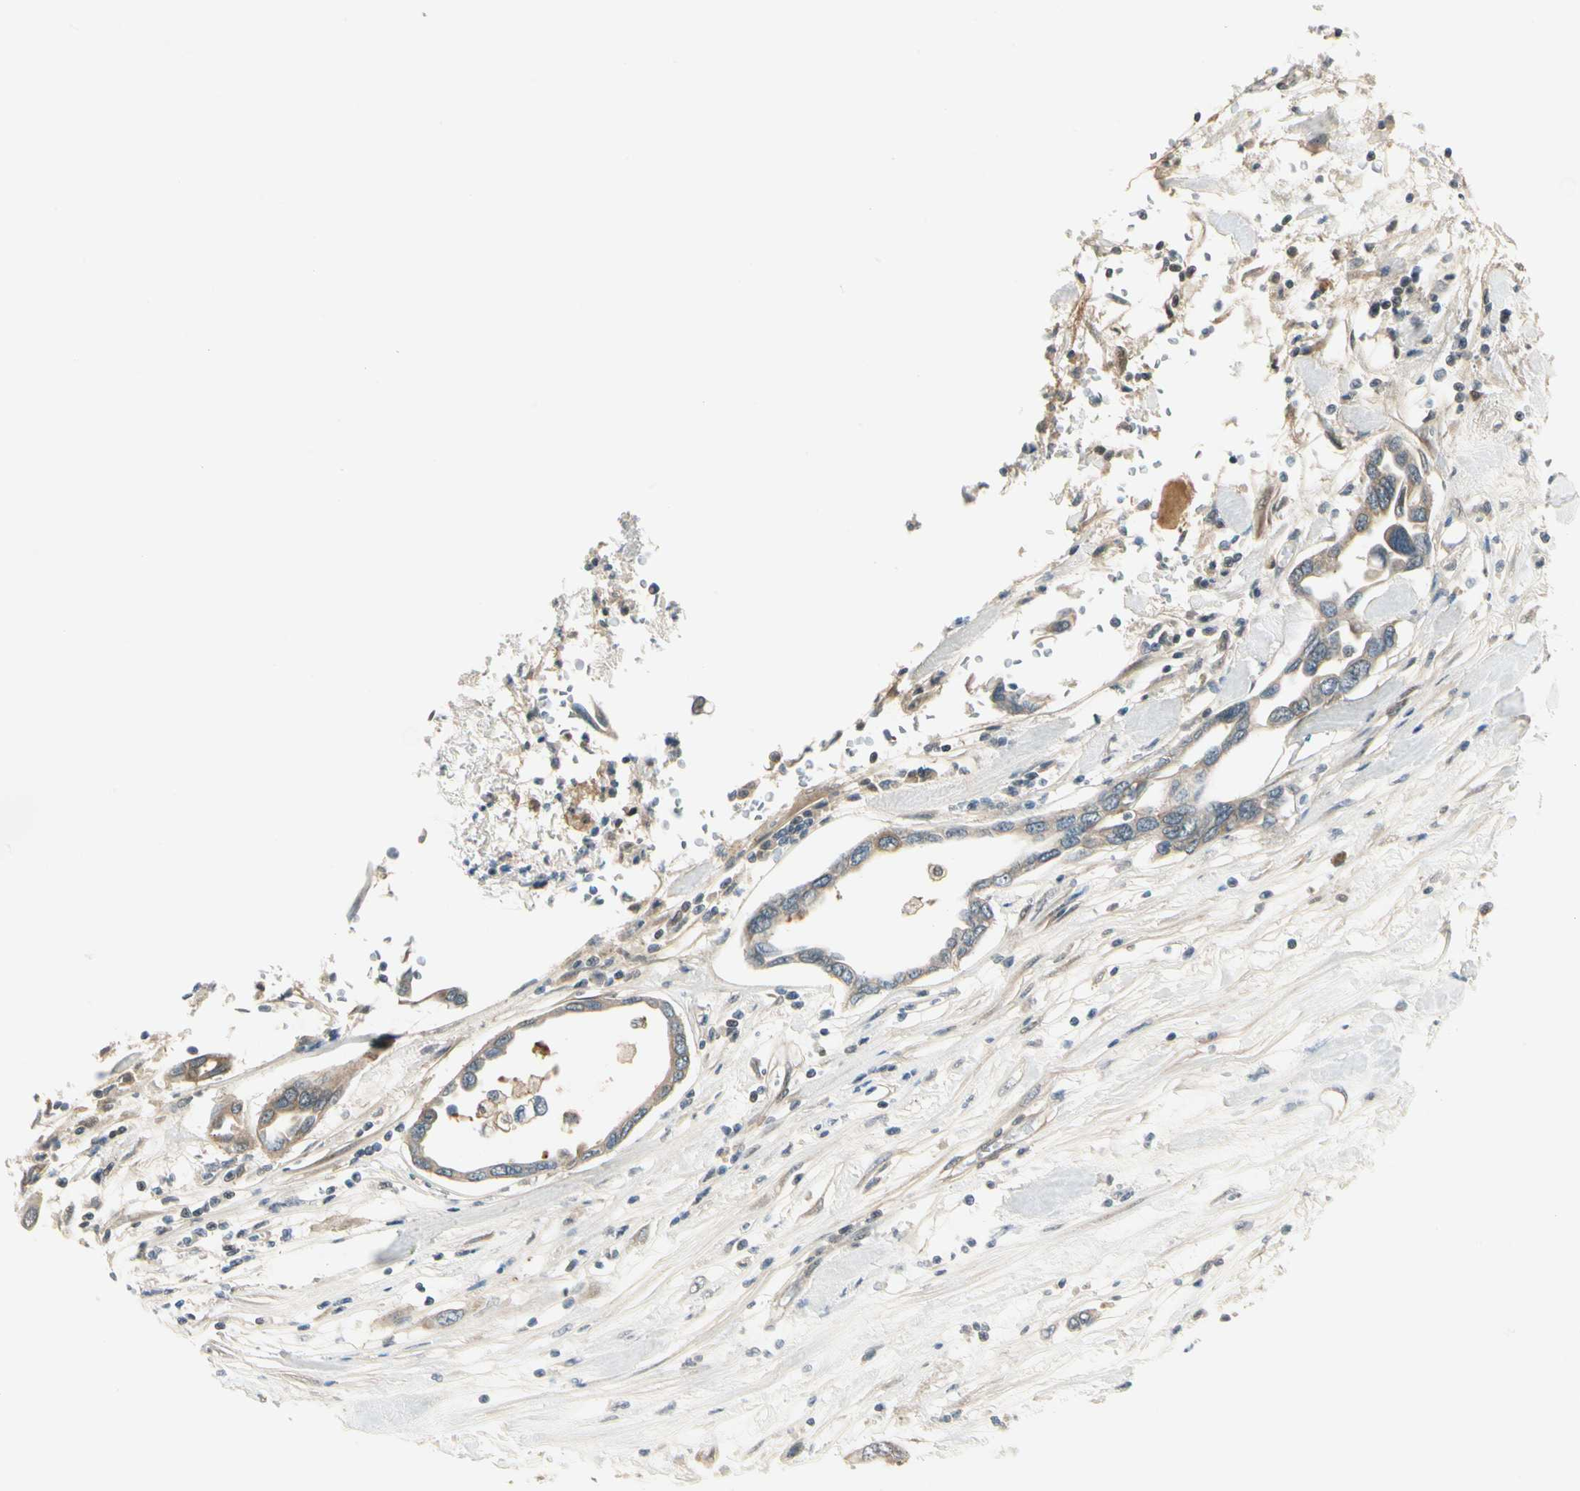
{"staining": {"intensity": "weak", "quantity": ">75%", "location": "cytoplasmic/membranous"}, "tissue": "pancreatic cancer", "cell_type": "Tumor cells", "image_type": "cancer", "snomed": [{"axis": "morphology", "description": "Adenocarcinoma, NOS"}, {"axis": "topography", "description": "Pancreas"}], "caption": "Immunohistochemical staining of human pancreatic adenocarcinoma demonstrates low levels of weak cytoplasmic/membranous protein expression in about >75% of tumor cells.", "gene": "EPHB3", "patient": {"sex": "female", "age": 57}}